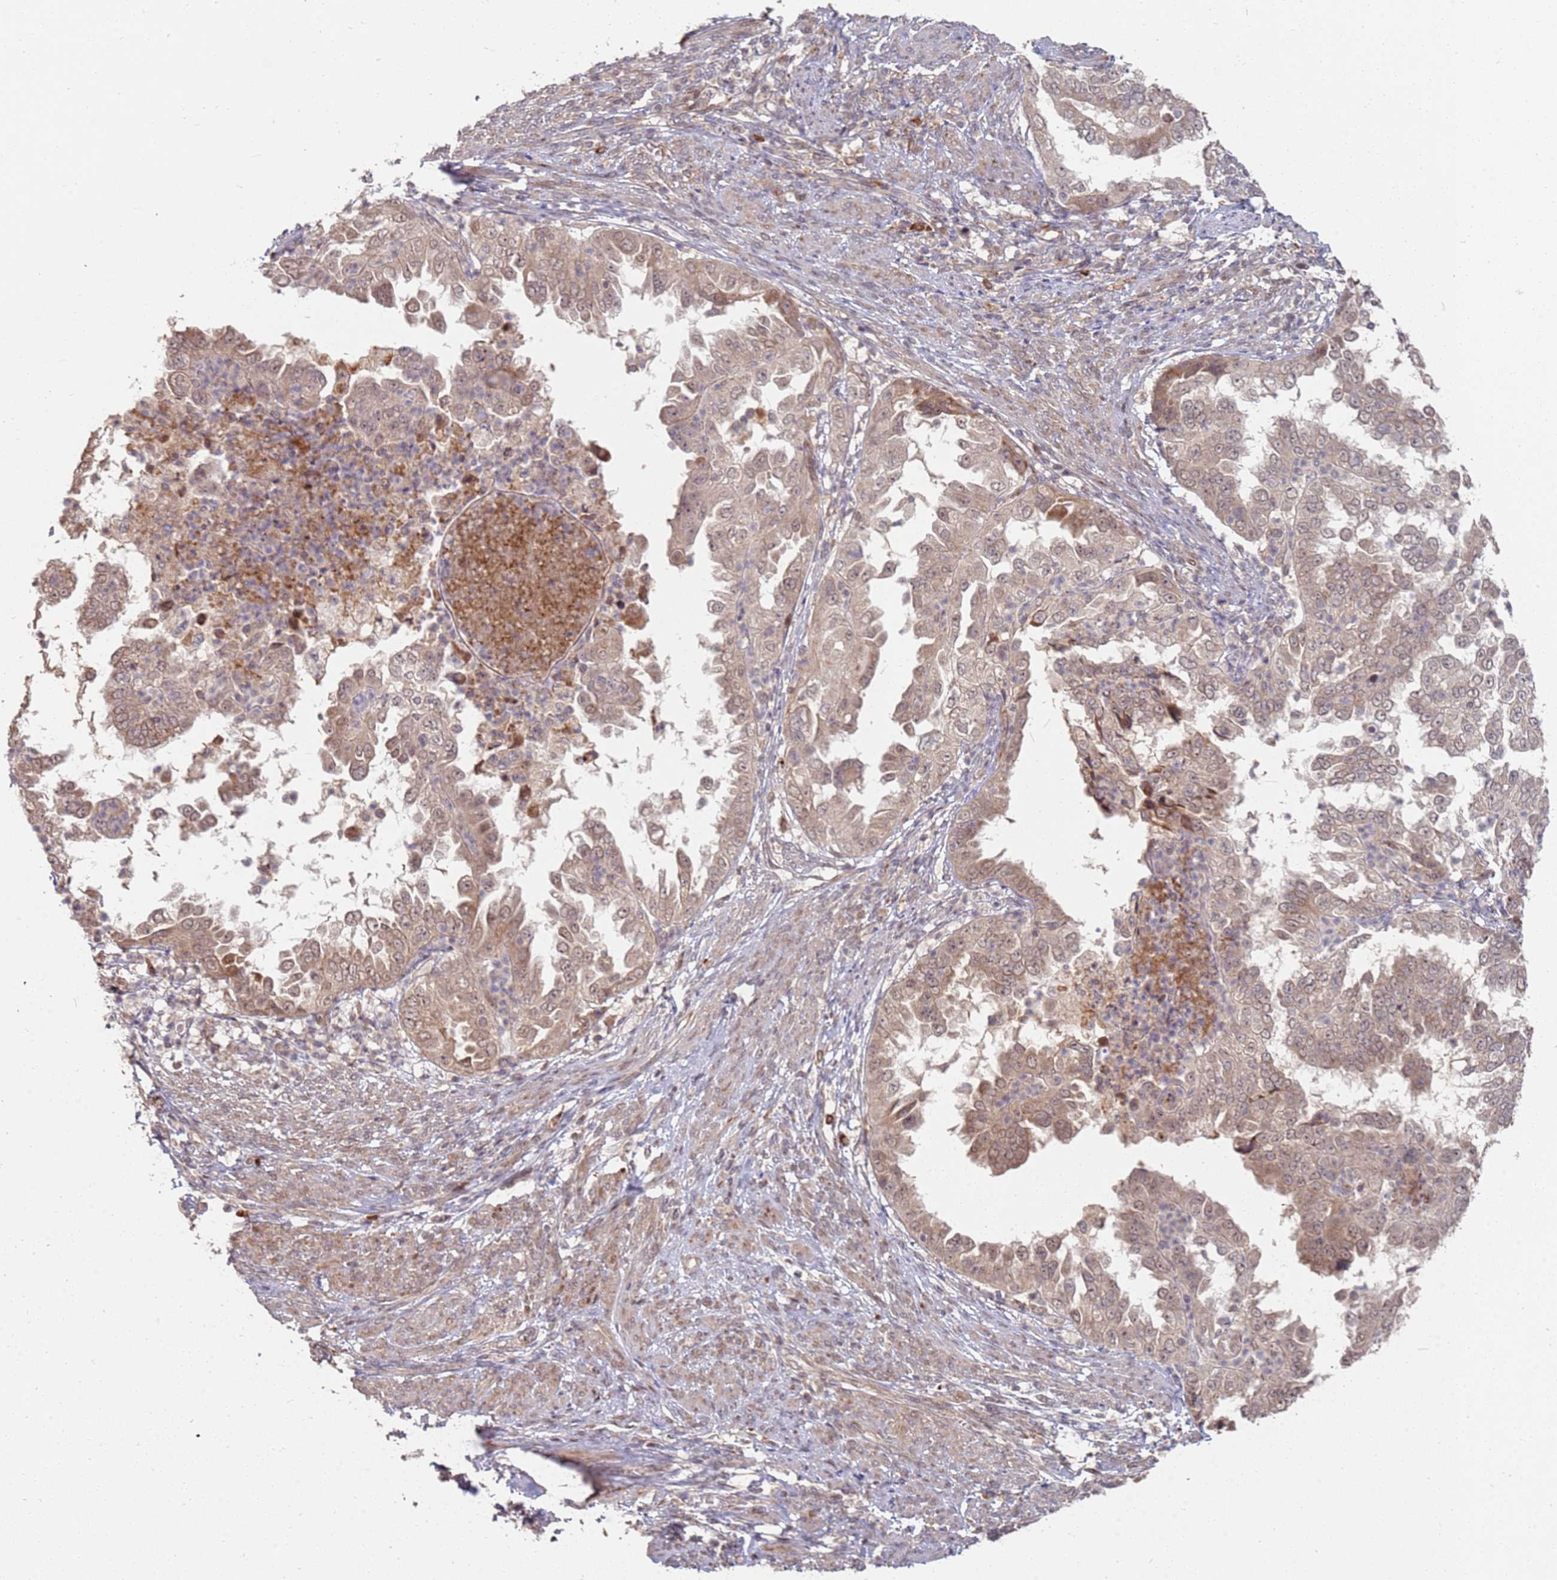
{"staining": {"intensity": "weak", "quantity": ">75%", "location": "cytoplasmic/membranous"}, "tissue": "endometrial cancer", "cell_type": "Tumor cells", "image_type": "cancer", "snomed": [{"axis": "morphology", "description": "Adenocarcinoma, NOS"}, {"axis": "topography", "description": "Endometrium"}], "caption": "Protein analysis of endometrial cancer (adenocarcinoma) tissue displays weak cytoplasmic/membranous expression in about >75% of tumor cells. (Stains: DAB in brown, nuclei in blue, Microscopy: brightfield microscopy at high magnification).", "gene": "MPEG1", "patient": {"sex": "female", "age": 85}}